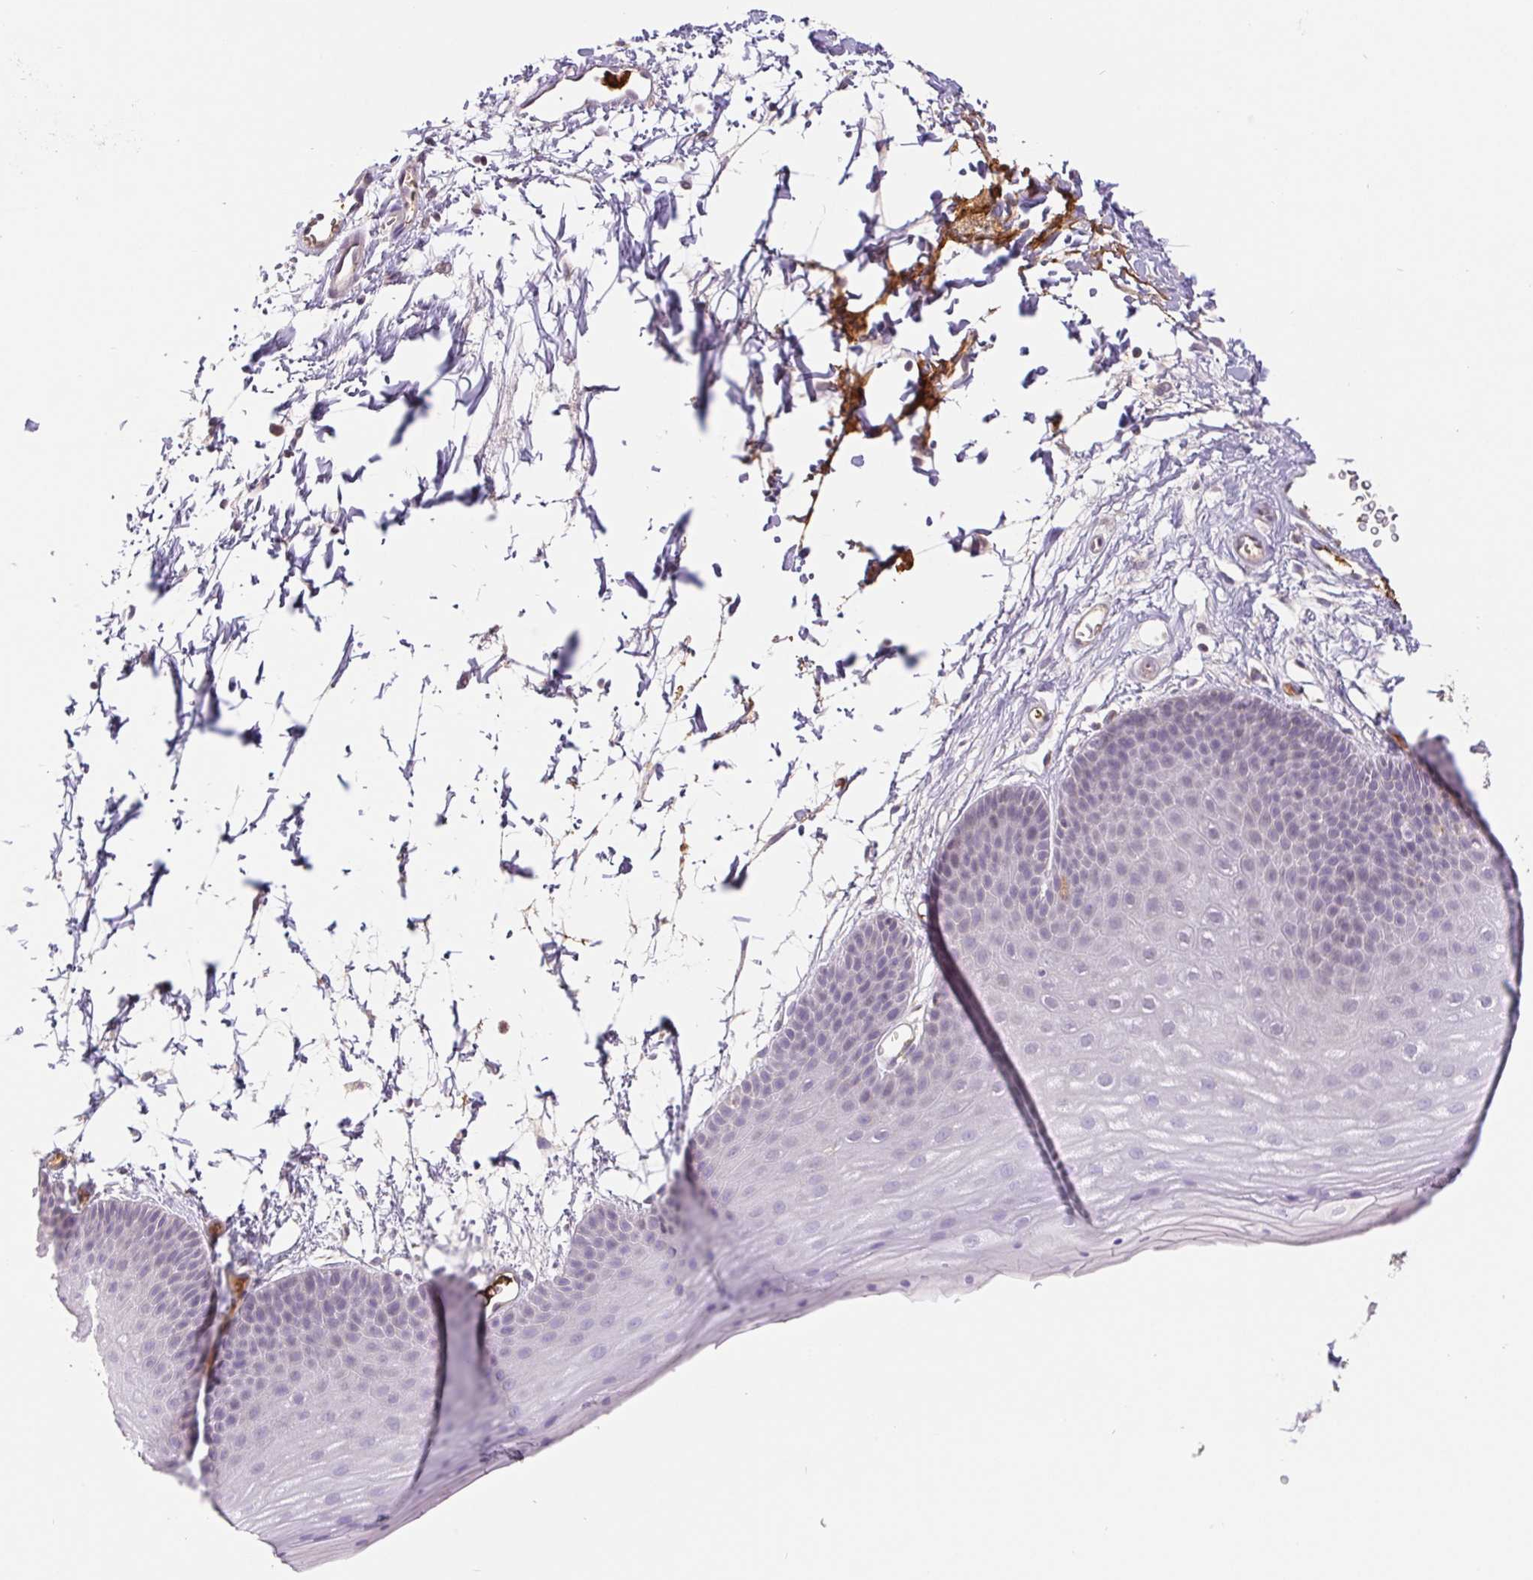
{"staining": {"intensity": "negative", "quantity": "none", "location": "none"}, "tissue": "skin", "cell_type": "Epidermal cells", "image_type": "normal", "snomed": [{"axis": "morphology", "description": "Normal tissue, NOS"}, {"axis": "topography", "description": "Anal"}], "caption": "Epidermal cells show no significant expression in benign skin.", "gene": "EMC6", "patient": {"sex": "male", "age": 53}}